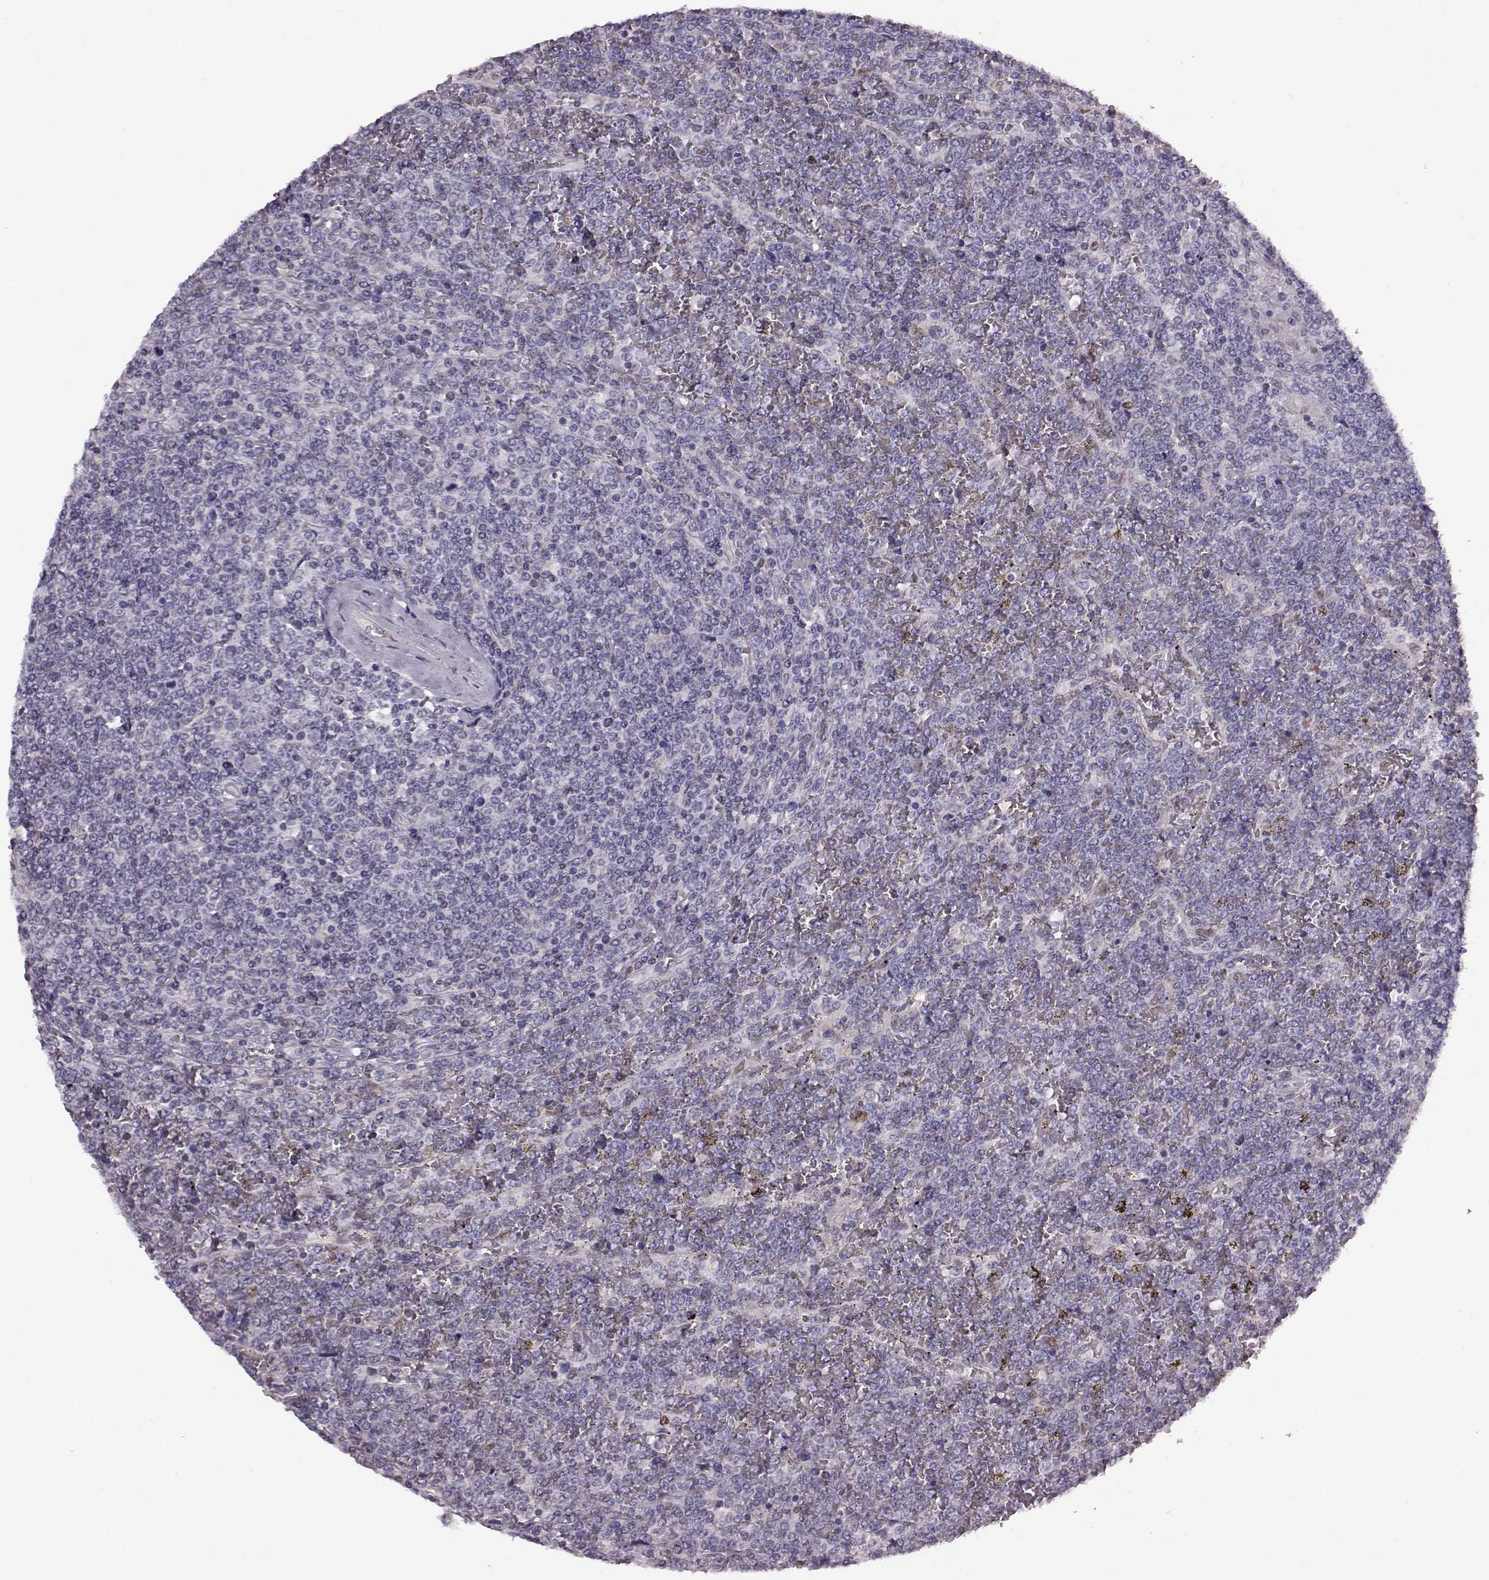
{"staining": {"intensity": "negative", "quantity": "none", "location": "none"}, "tissue": "lymphoma", "cell_type": "Tumor cells", "image_type": "cancer", "snomed": [{"axis": "morphology", "description": "Malignant lymphoma, non-Hodgkin's type, Low grade"}, {"axis": "topography", "description": "Spleen"}], "caption": "High power microscopy image of an immunohistochemistry (IHC) image of low-grade malignant lymphoma, non-Hodgkin's type, revealing no significant expression in tumor cells. Brightfield microscopy of immunohistochemistry stained with DAB (3,3'-diaminobenzidine) (brown) and hematoxylin (blue), captured at high magnification.", "gene": "KLF6", "patient": {"sex": "female", "age": 19}}